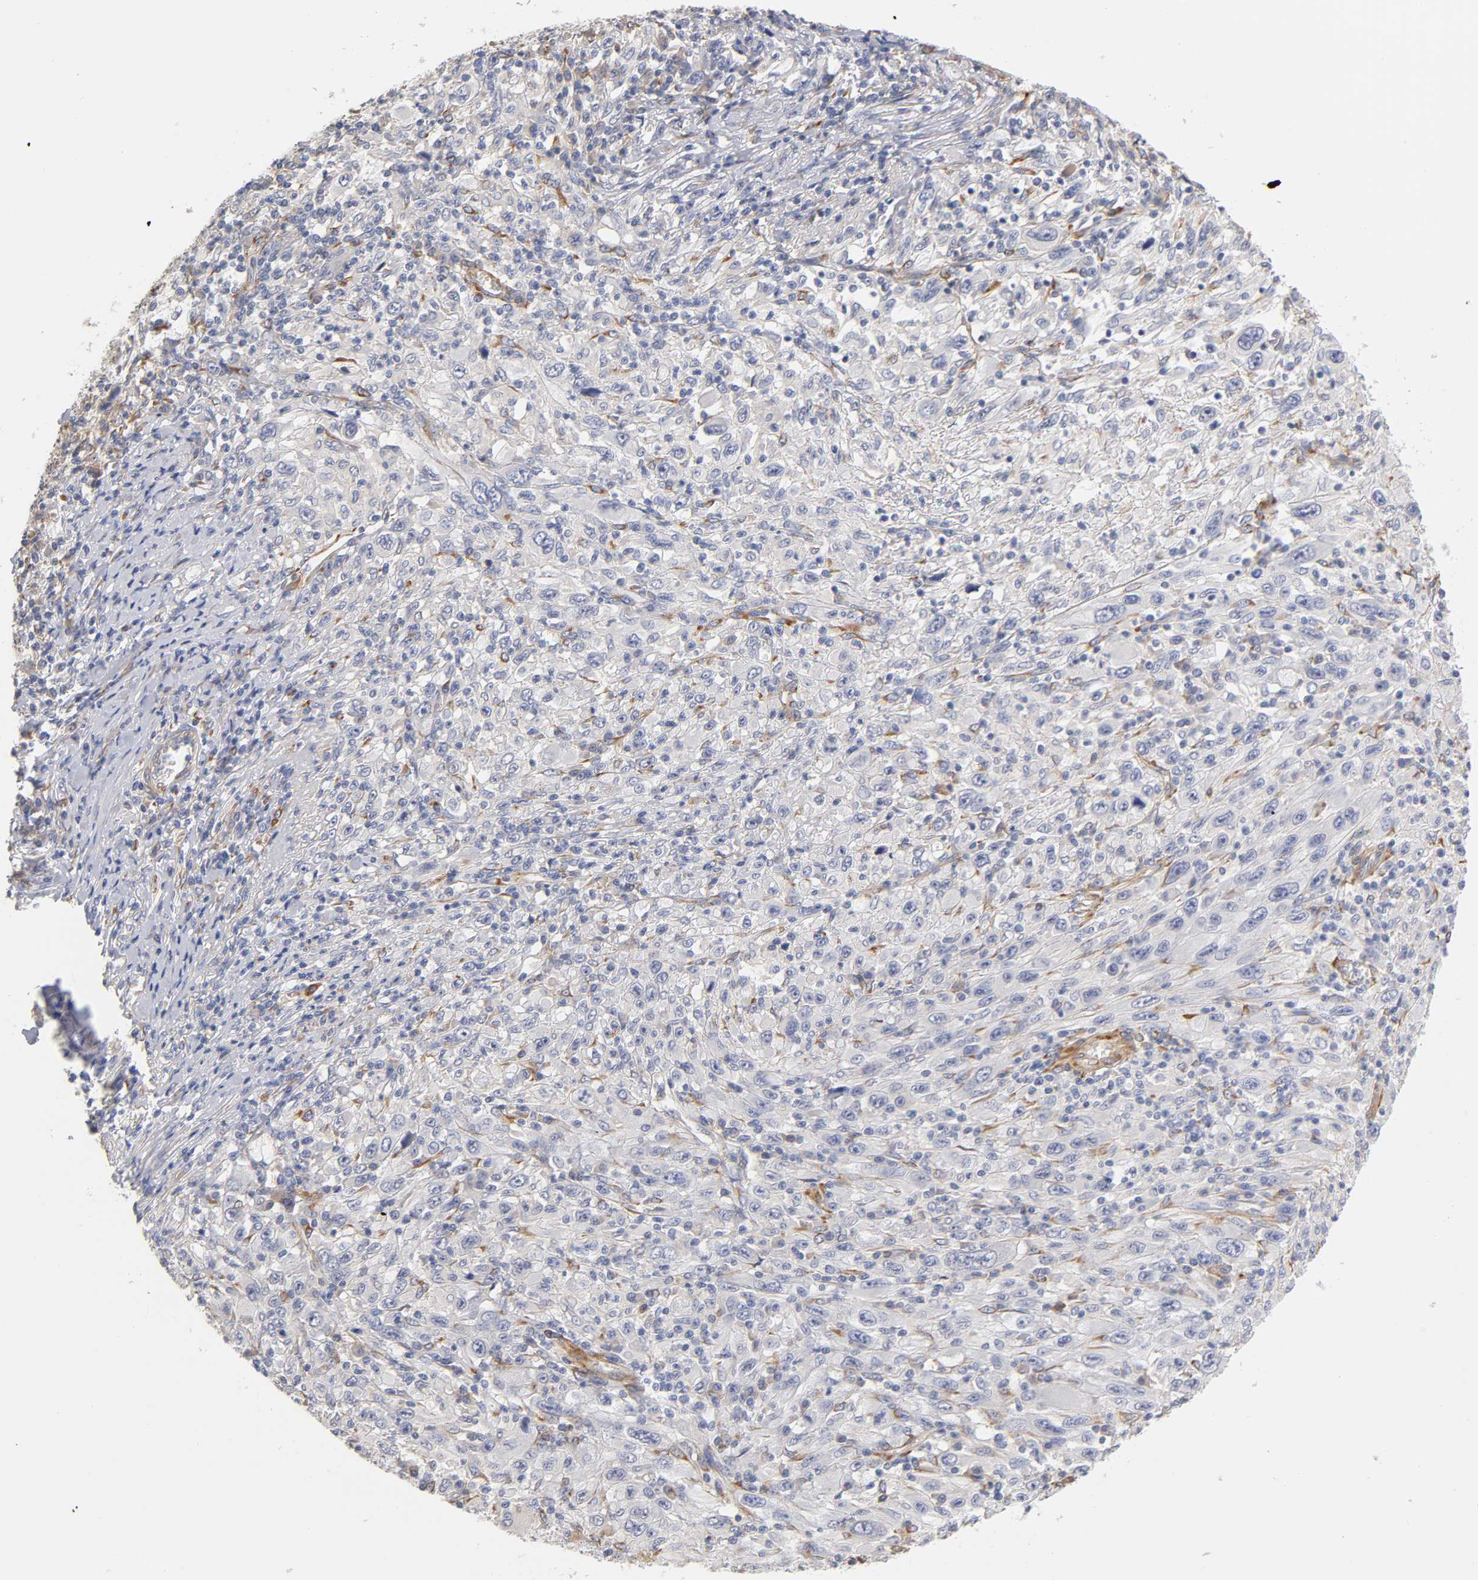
{"staining": {"intensity": "negative", "quantity": "none", "location": "none"}, "tissue": "melanoma", "cell_type": "Tumor cells", "image_type": "cancer", "snomed": [{"axis": "morphology", "description": "Malignant melanoma, Metastatic site"}, {"axis": "topography", "description": "Skin"}], "caption": "An IHC micrograph of melanoma is shown. There is no staining in tumor cells of melanoma.", "gene": "LAMB1", "patient": {"sex": "female", "age": 56}}